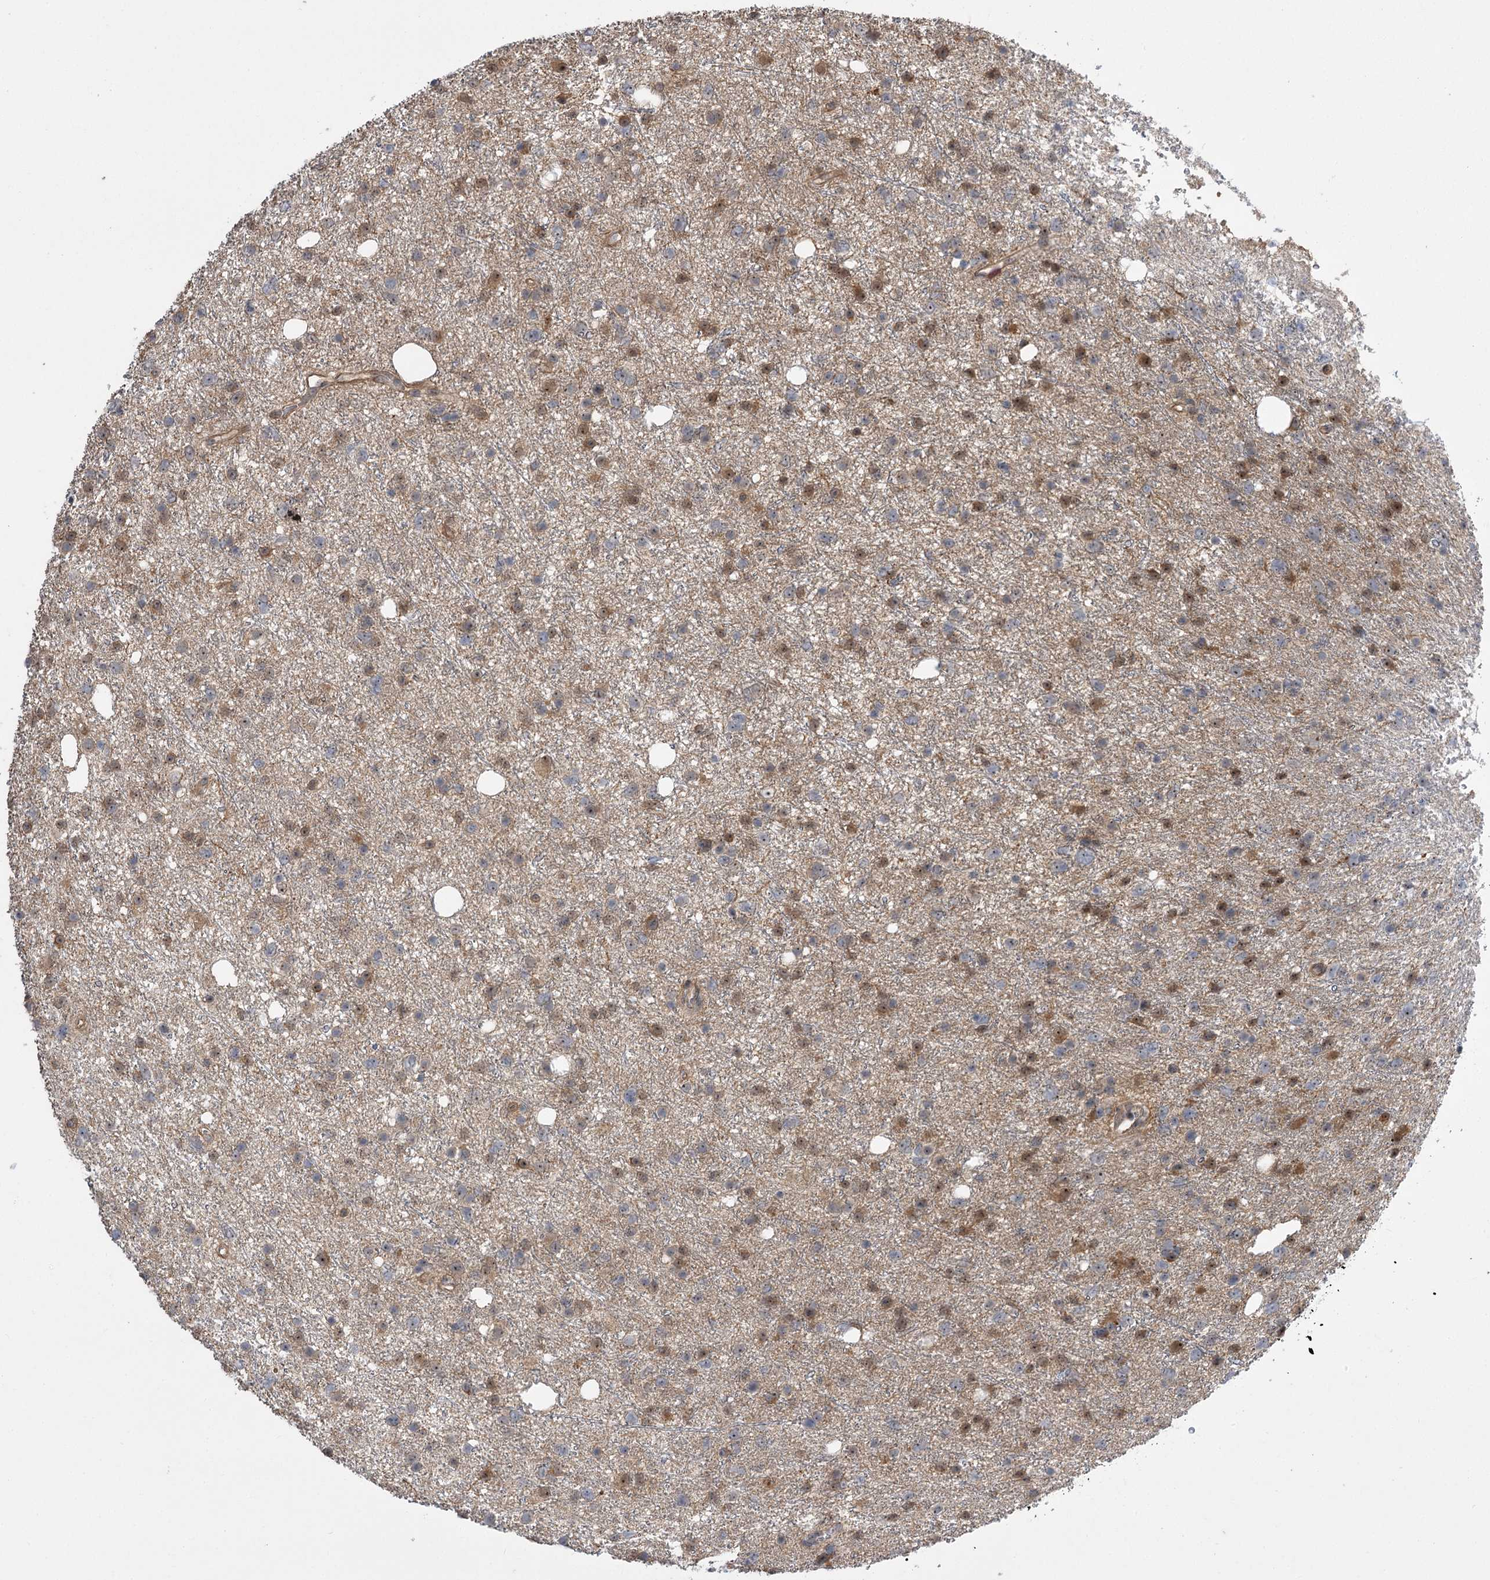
{"staining": {"intensity": "weak", "quantity": "25%-75%", "location": "cytoplasmic/membranous,nuclear"}, "tissue": "glioma", "cell_type": "Tumor cells", "image_type": "cancer", "snomed": [{"axis": "morphology", "description": "Glioma, malignant, Low grade"}, {"axis": "topography", "description": "Cerebral cortex"}], "caption": "This photomicrograph displays immunohistochemistry (IHC) staining of human malignant low-grade glioma, with low weak cytoplasmic/membranous and nuclear expression in approximately 25%-75% of tumor cells.", "gene": "SERGEF", "patient": {"sex": "female", "age": 39}}